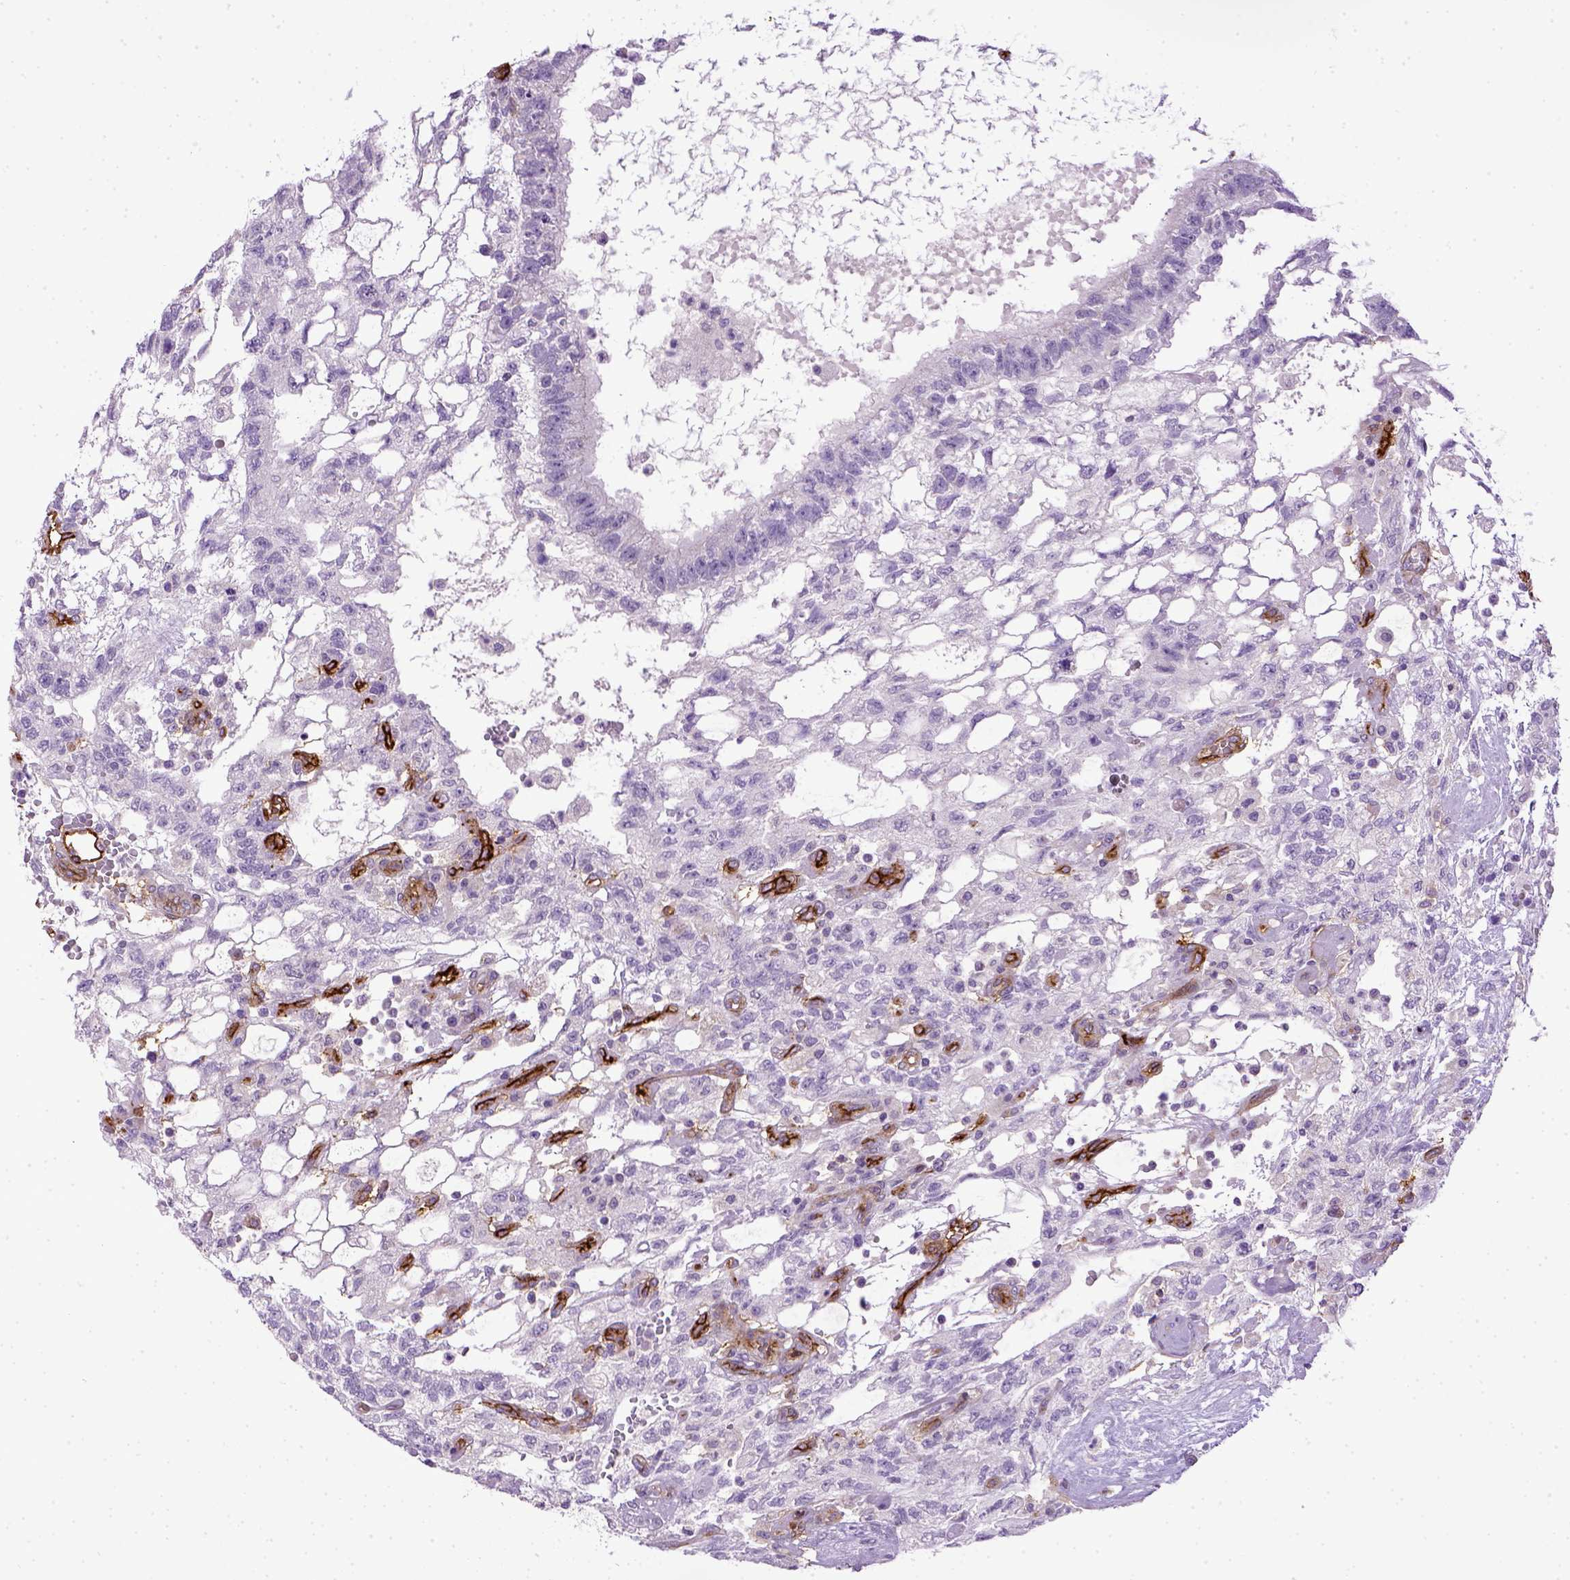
{"staining": {"intensity": "negative", "quantity": "none", "location": "none"}, "tissue": "testis cancer", "cell_type": "Tumor cells", "image_type": "cancer", "snomed": [{"axis": "morphology", "description": "Carcinoma, Embryonal, NOS"}, {"axis": "topography", "description": "Testis"}], "caption": "Tumor cells show no significant protein positivity in testis cancer (embryonal carcinoma).", "gene": "ENG", "patient": {"sex": "male", "age": 32}}